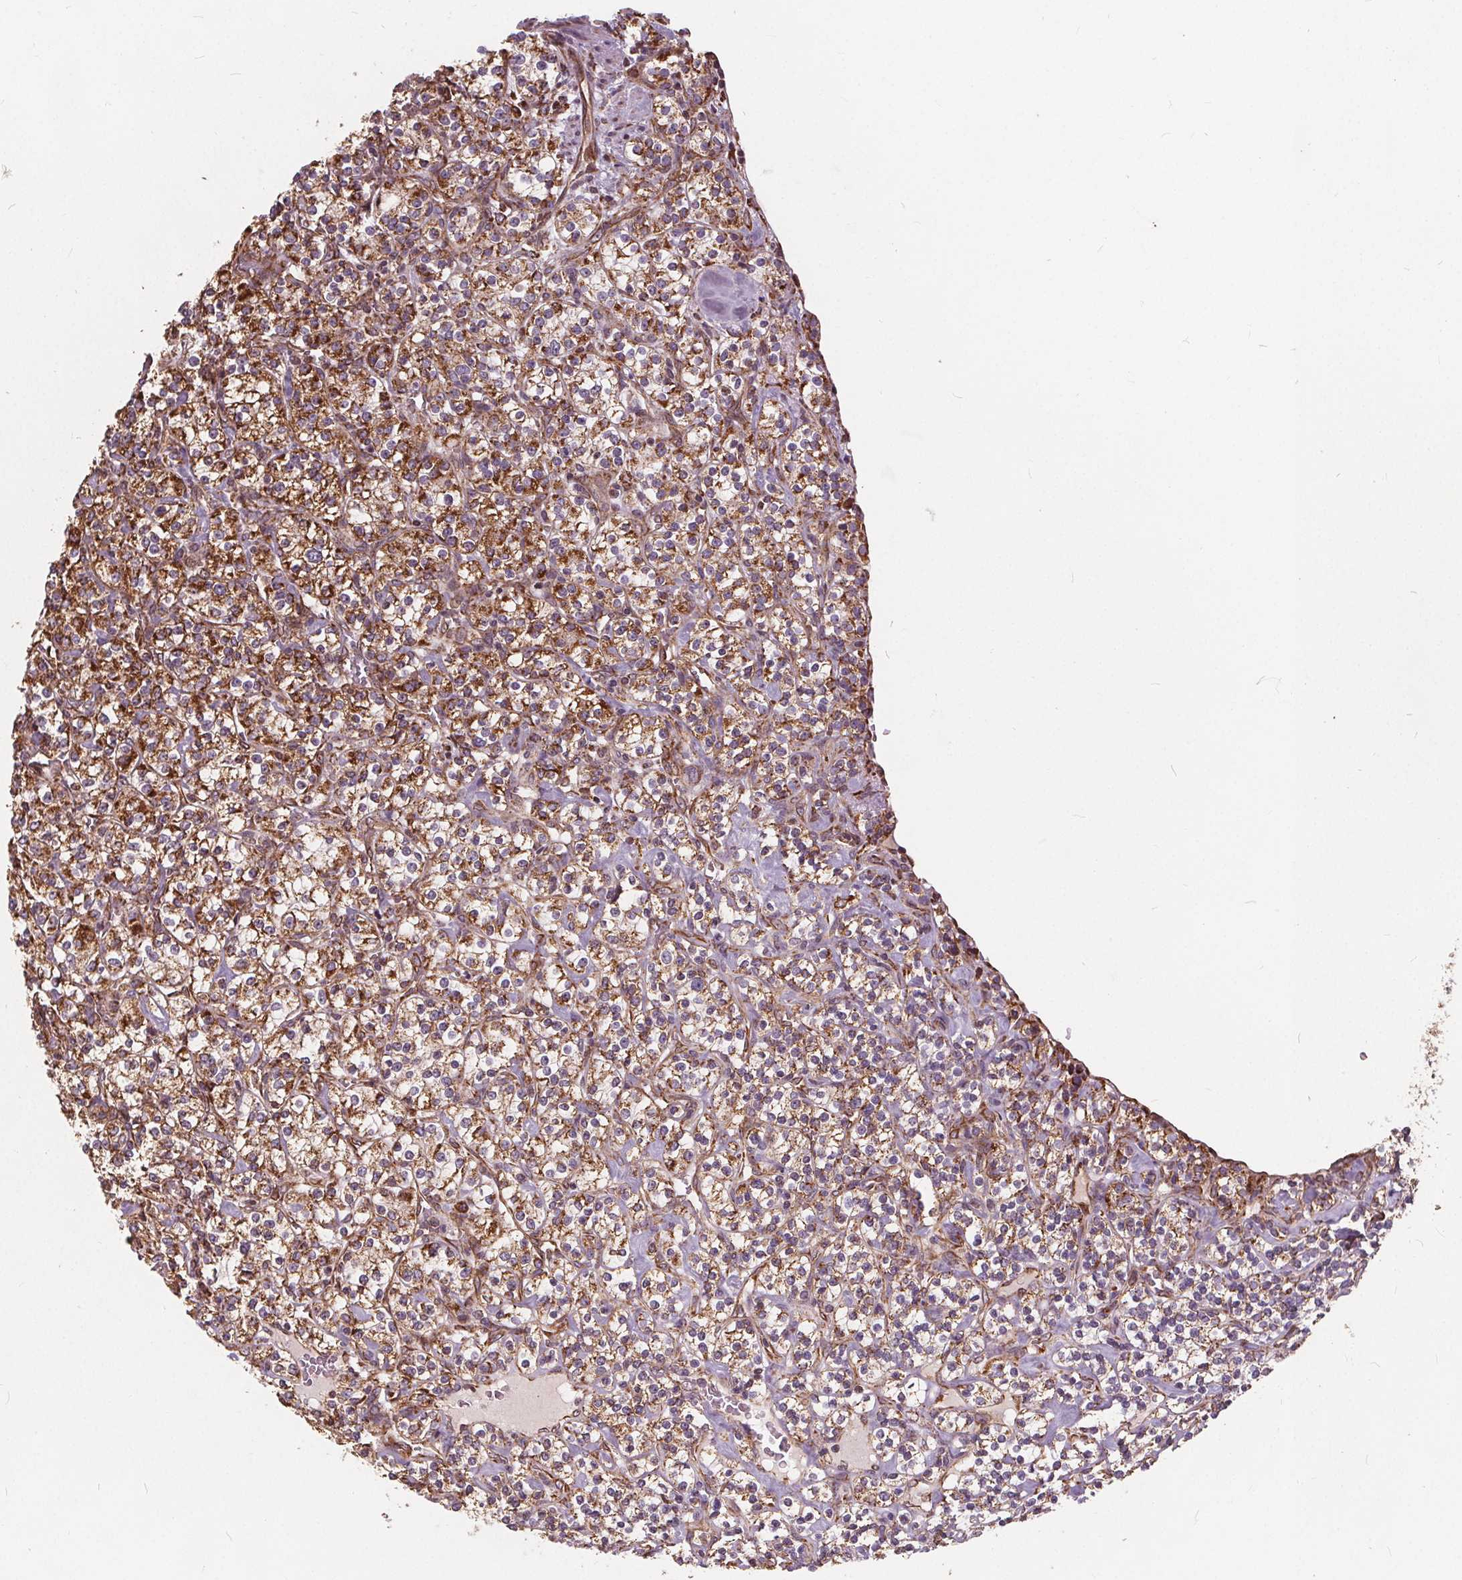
{"staining": {"intensity": "moderate", "quantity": ">75%", "location": "cytoplasmic/membranous"}, "tissue": "renal cancer", "cell_type": "Tumor cells", "image_type": "cancer", "snomed": [{"axis": "morphology", "description": "Adenocarcinoma, NOS"}, {"axis": "topography", "description": "Kidney"}], "caption": "Renal cancer (adenocarcinoma) stained for a protein (brown) reveals moderate cytoplasmic/membranous positive positivity in approximately >75% of tumor cells.", "gene": "PLSCR3", "patient": {"sex": "male", "age": 77}}